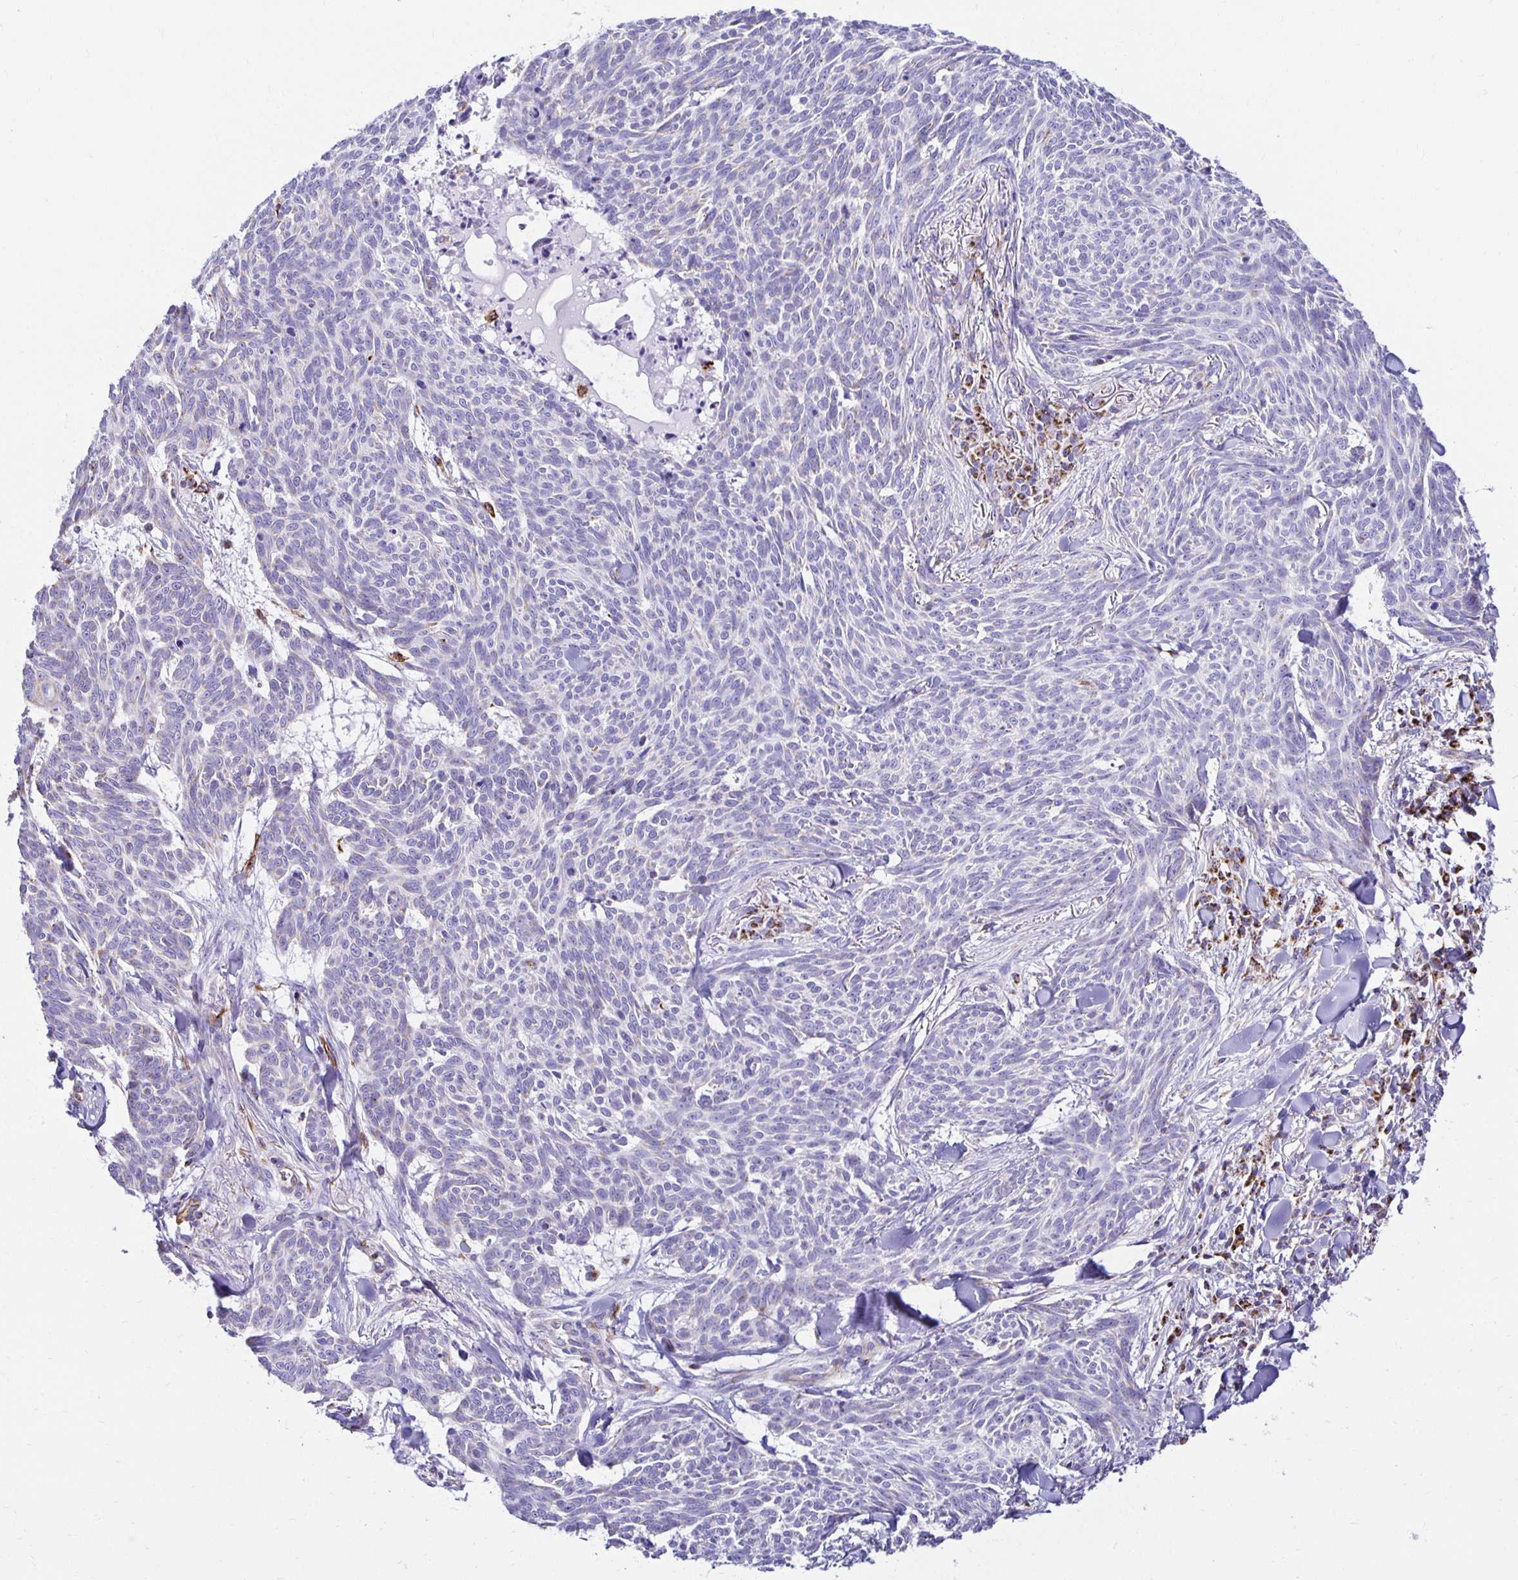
{"staining": {"intensity": "negative", "quantity": "none", "location": "none"}, "tissue": "skin cancer", "cell_type": "Tumor cells", "image_type": "cancer", "snomed": [{"axis": "morphology", "description": "Basal cell carcinoma"}, {"axis": "topography", "description": "Skin"}], "caption": "This is an IHC photomicrograph of human skin cancer. There is no positivity in tumor cells.", "gene": "PLAAT2", "patient": {"sex": "female", "age": 93}}